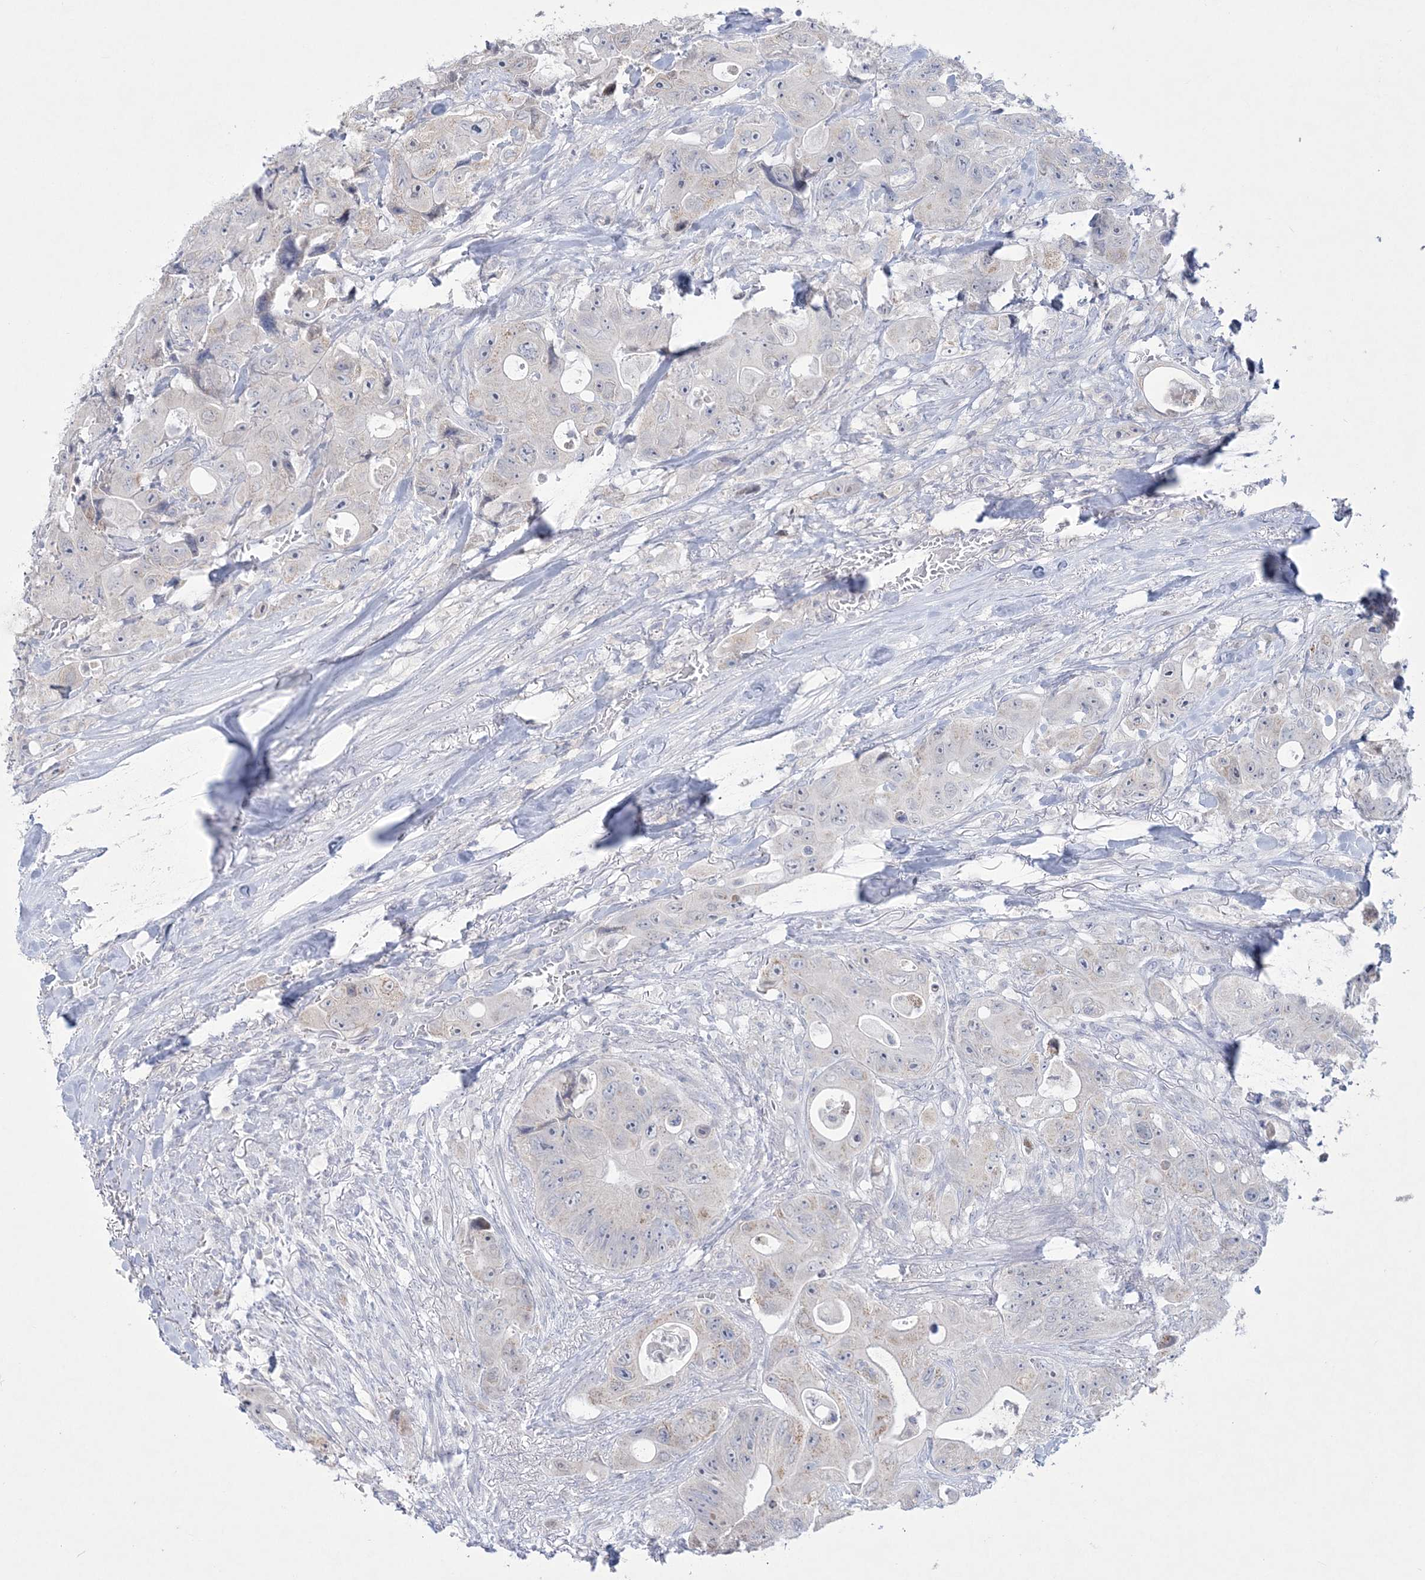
{"staining": {"intensity": "weak", "quantity": "<25%", "location": "cytoplasmic/membranous"}, "tissue": "colorectal cancer", "cell_type": "Tumor cells", "image_type": "cancer", "snomed": [{"axis": "morphology", "description": "Adenocarcinoma, NOS"}, {"axis": "topography", "description": "Colon"}], "caption": "High power microscopy image of an immunohistochemistry (IHC) photomicrograph of colorectal cancer (adenocarcinoma), revealing no significant staining in tumor cells.", "gene": "WDR27", "patient": {"sex": "female", "age": 46}}